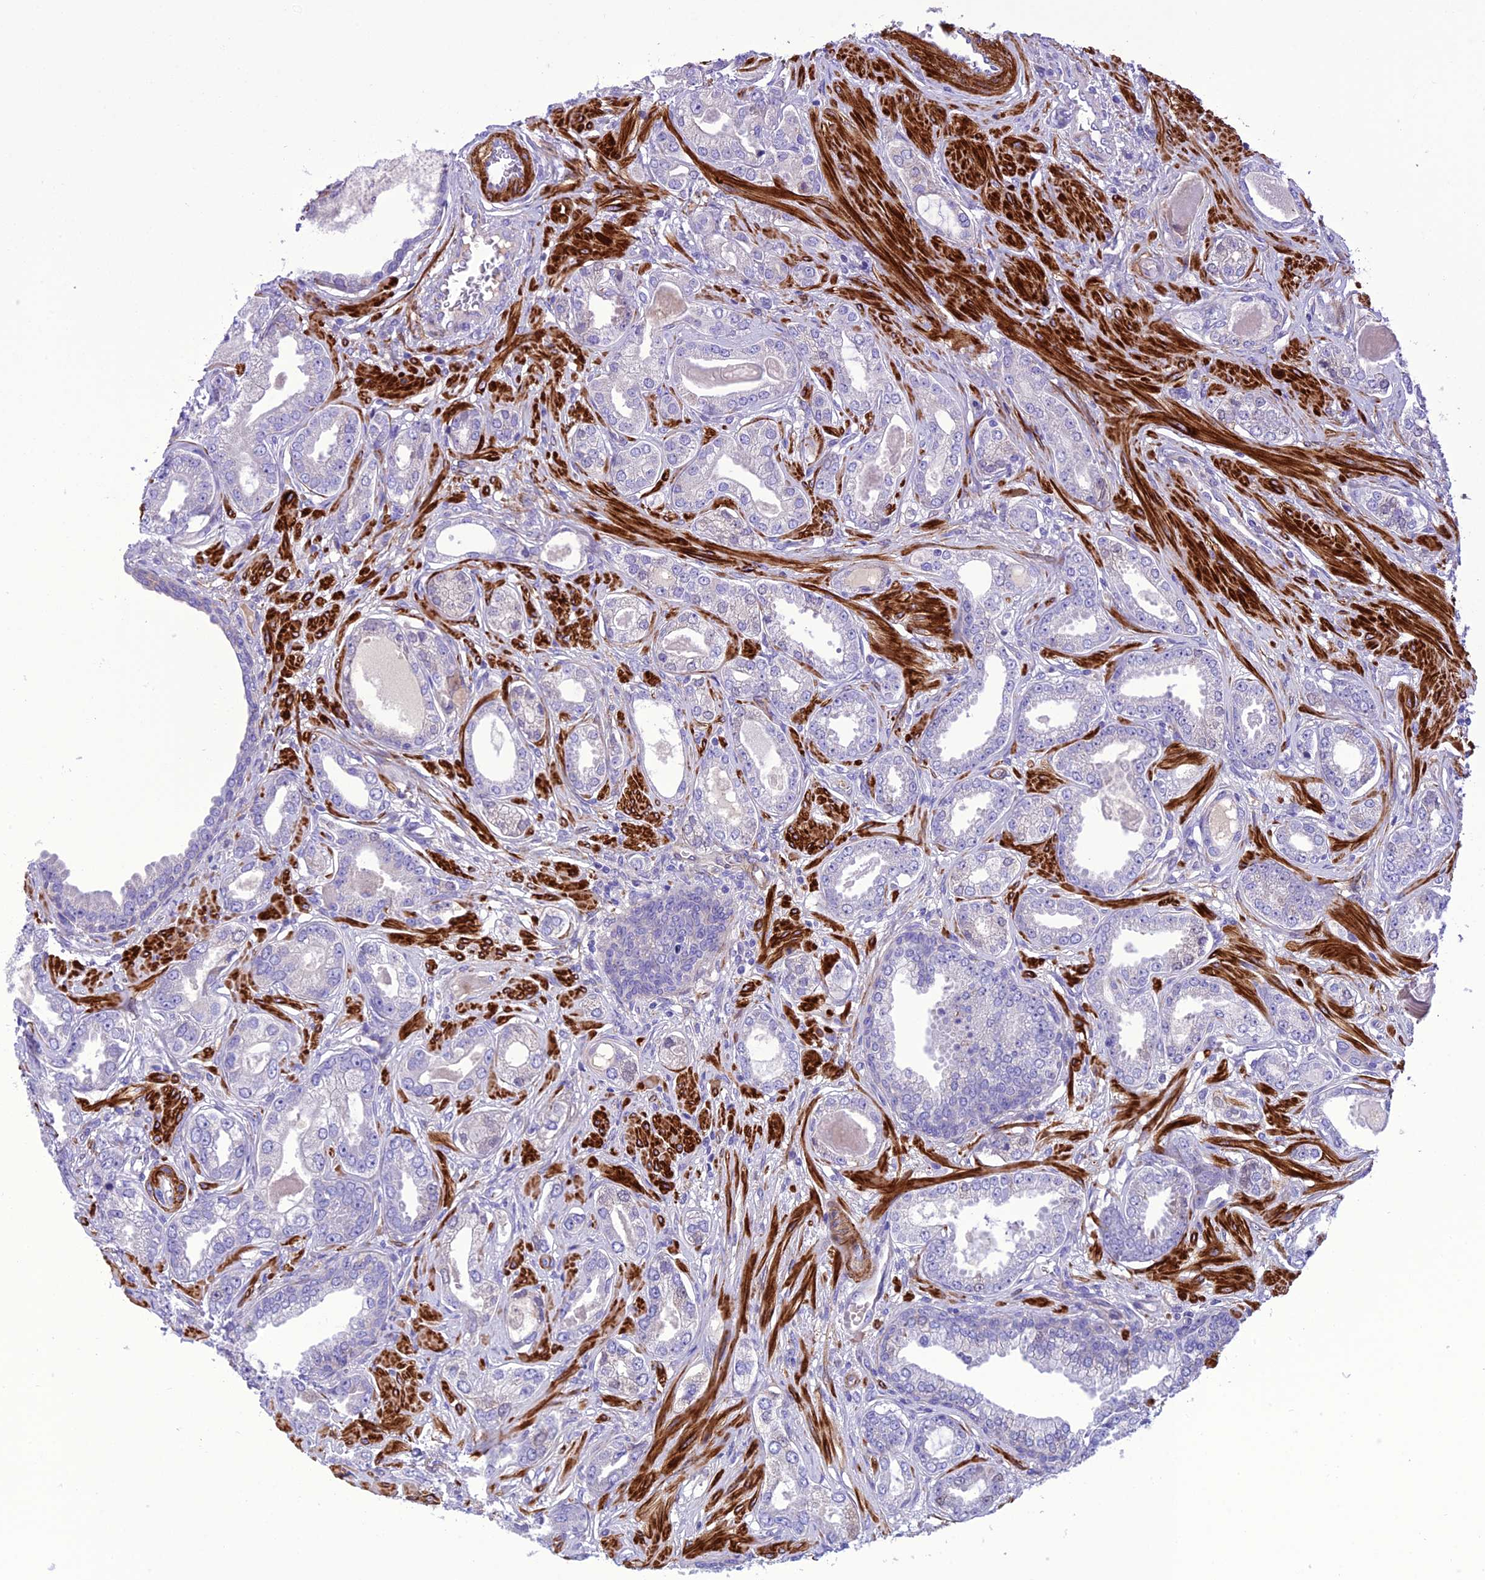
{"staining": {"intensity": "negative", "quantity": "none", "location": "none"}, "tissue": "prostate cancer", "cell_type": "Tumor cells", "image_type": "cancer", "snomed": [{"axis": "morphology", "description": "Adenocarcinoma, Low grade"}, {"axis": "topography", "description": "Prostate"}], "caption": "High power microscopy histopathology image of an immunohistochemistry histopathology image of prostate adenocarcinoma (low-grade), revealing no significant expression in tumor cells. The staining is performed using DAB brown chromogen with nuclei counter-stained in using hematoxylin.", "gene": "FRA10AC1", "patient": {"sex": "male", "age": 64}}